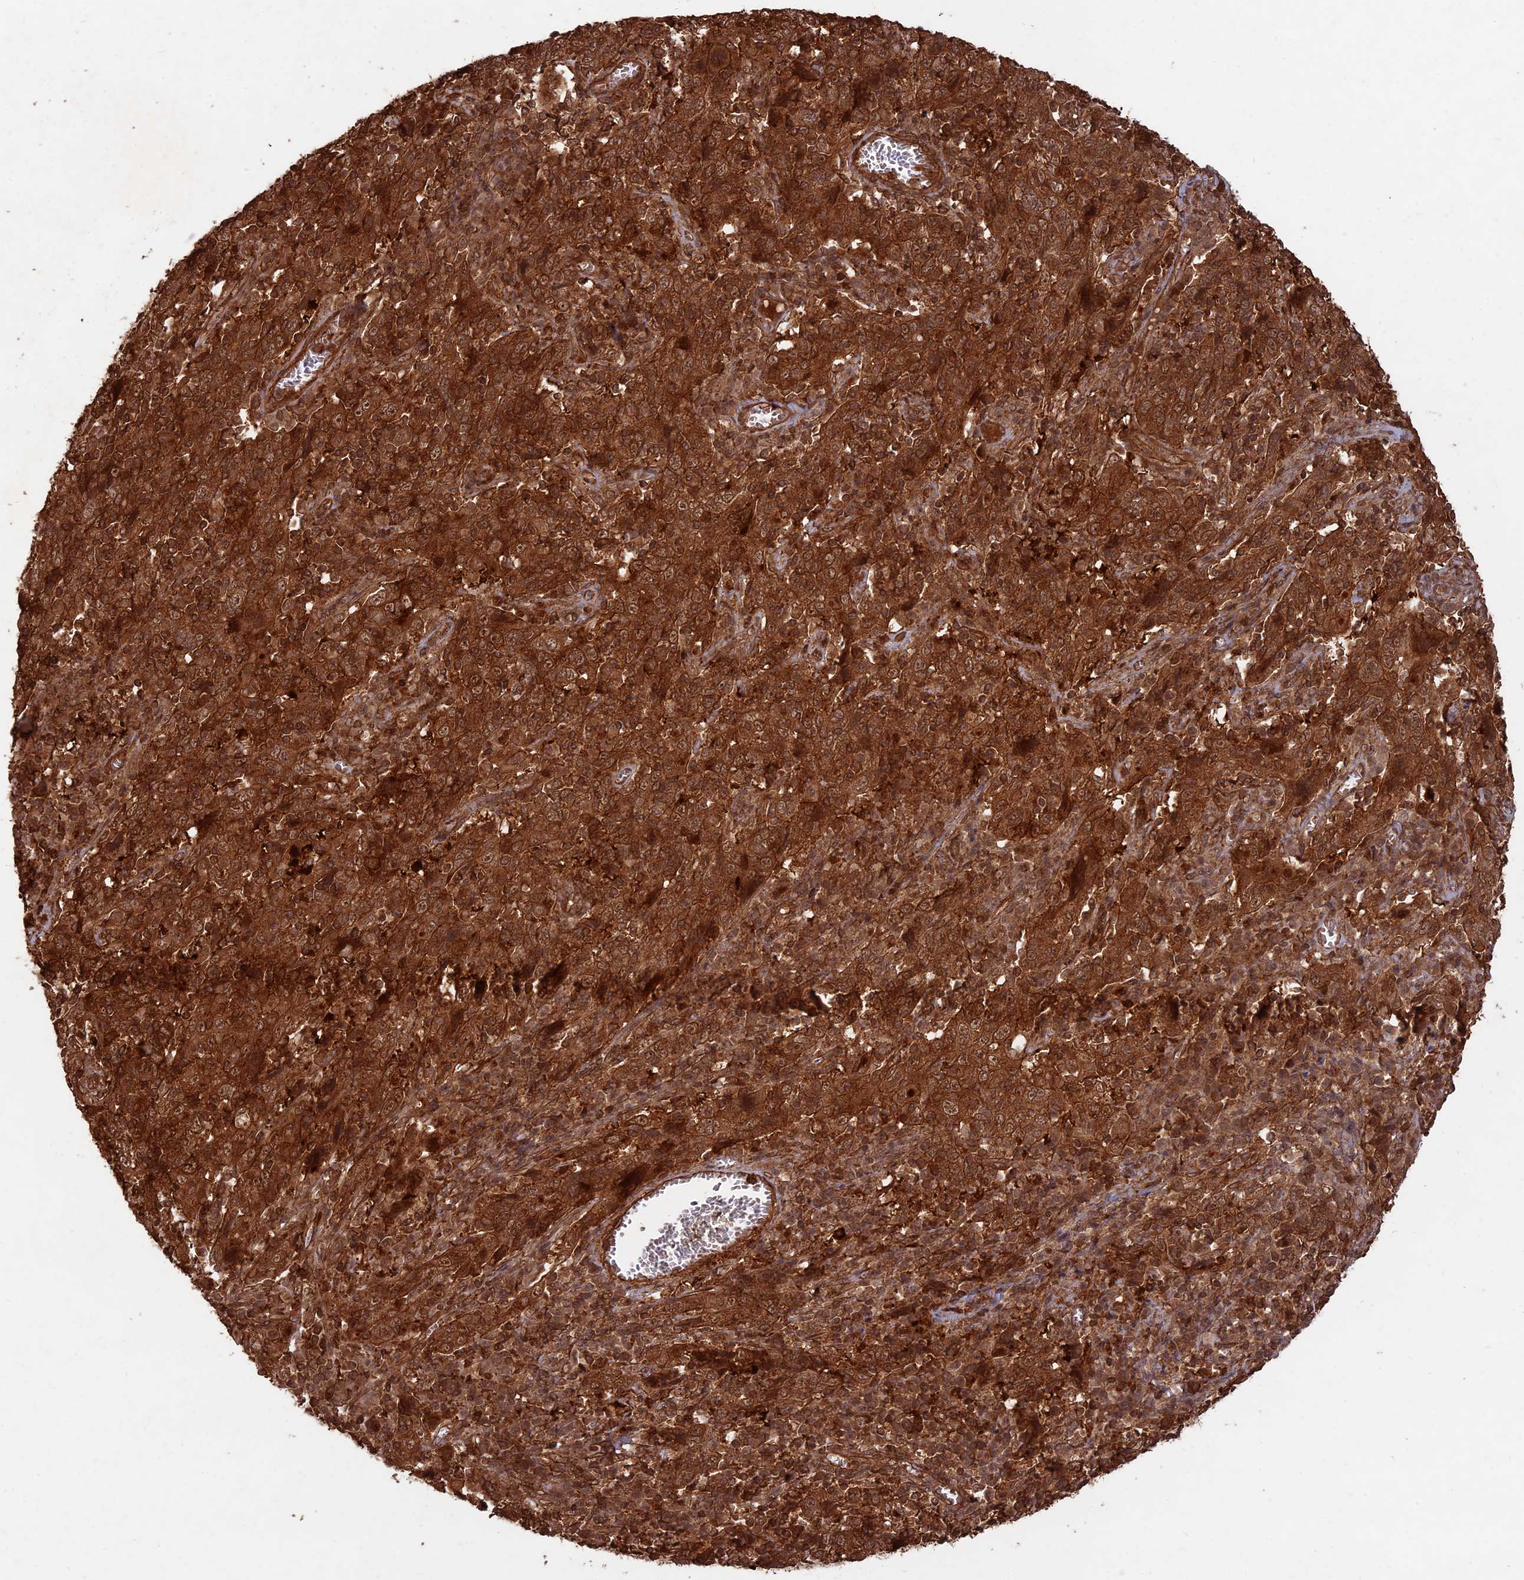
{"staining": {"intensity": "strong", "quantity": ">75%", "location": "cytoplasmic/membranous,nuclear"}, "tissue": "cervical cancer", "cell_type": "Tumor cells", "image_type": "cancer", "snomed": [{"axis": "morphology", "description": "Squamous cell carcinoma, NOS"}, {"axis": "topography", "description": "Cervix"}], "caption": "Immunohistochemical staining of cervical squamous cell carcinoma exhibits high levels of strong cytoplasmic/membranous and nuclear positivity in approximately >75% of tumor cells.", "gene": "CCDC174", "patient": {"sex": "female", "age": 46}}